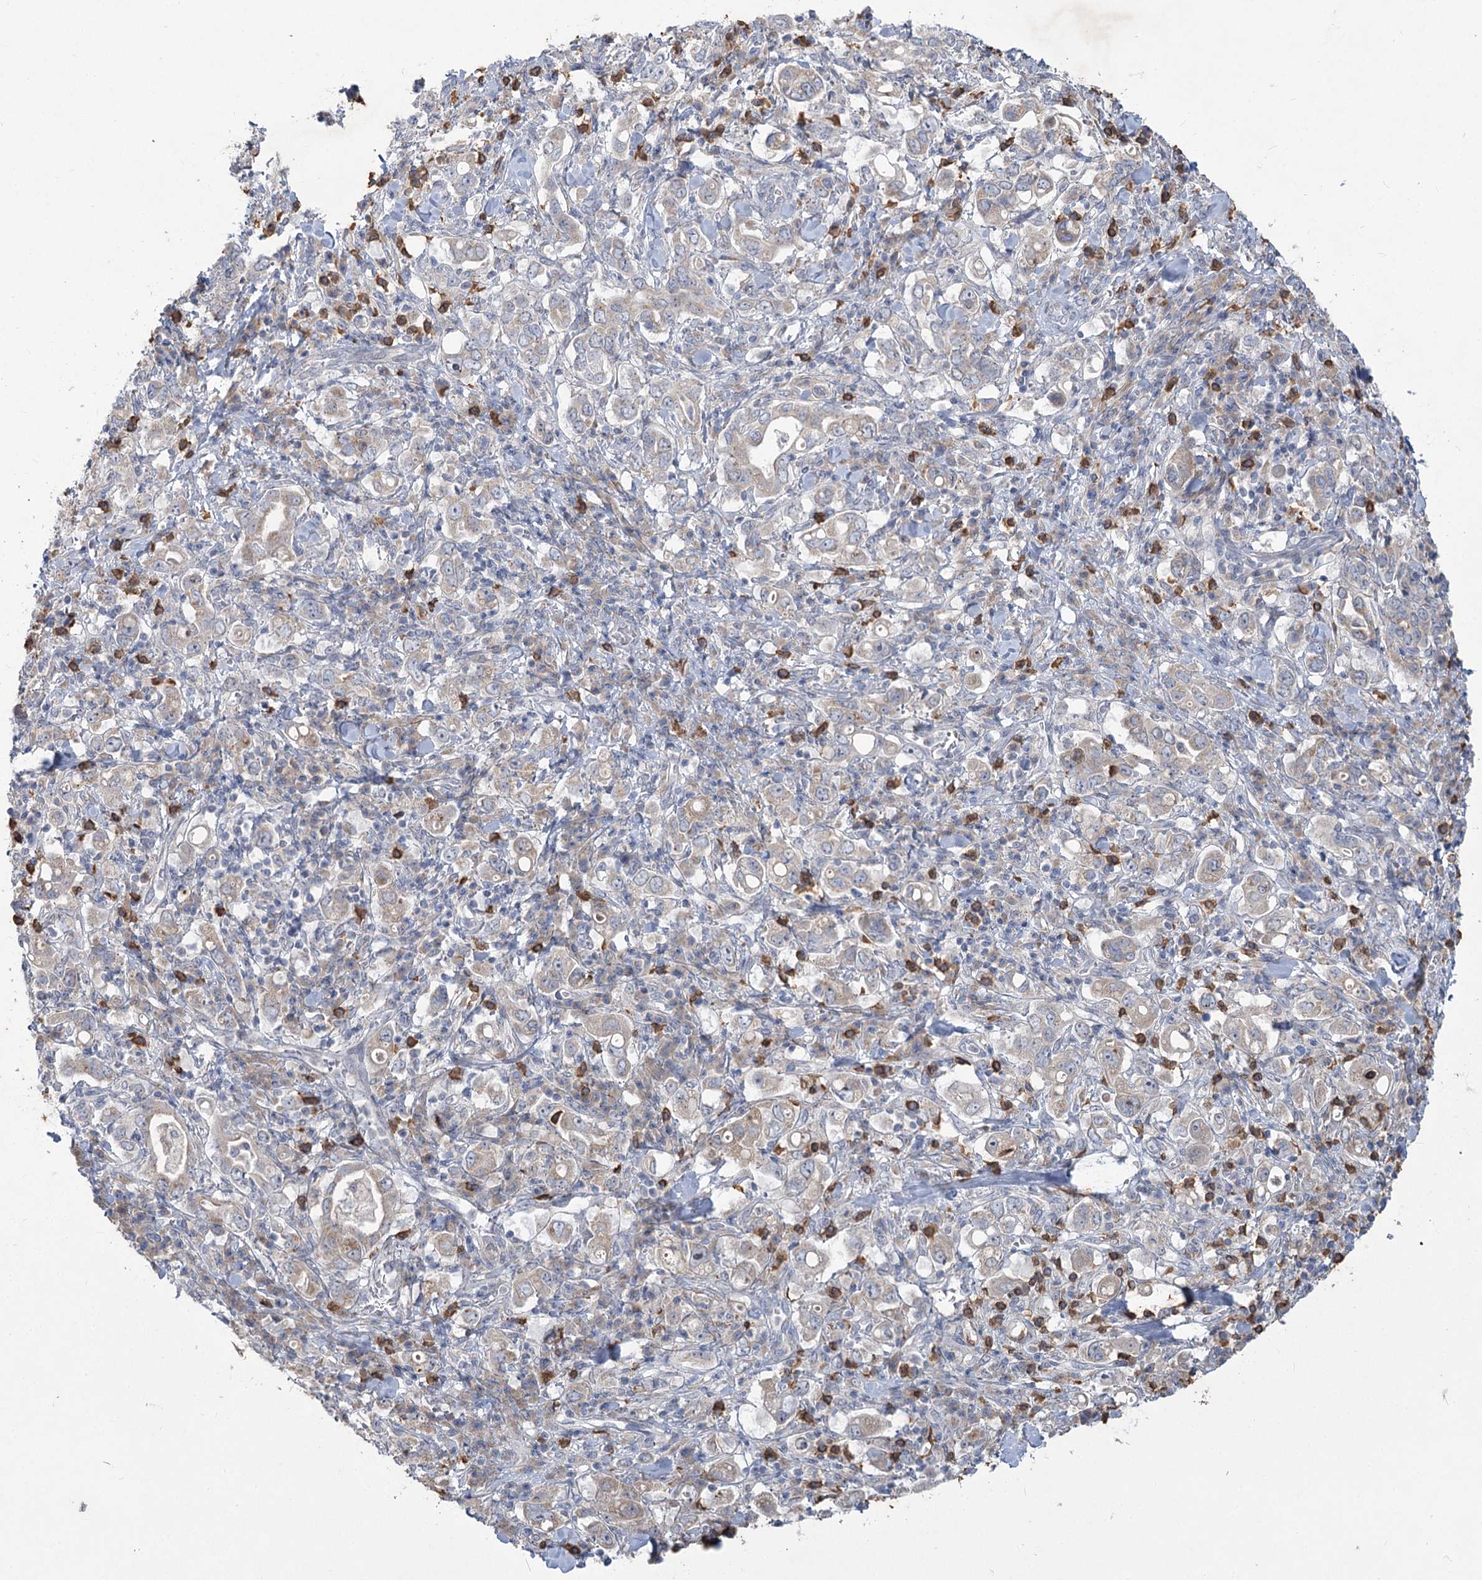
{"staining": {"intensity": "weak", "quantity": "<25%", "location": "cytoplasmic/membranous"}, "tissue": "stomach cancer", "cell_type": "Tumor cells", "image_type": "cancer", "snomed": [{"axis": "morphology", "description": "Adenocarcinoma, NOS"}, {"axis": "topography", "description": "Stomach, upper"}], "caption": "A high-resolution image shows immunohistochemistry (IHC) staining of stomach cancer (adenocarcinoma), which displays no significant staining in tumor cells.", "gene": "PLA2G12A", "patient": {"sex": "male", "age": 62}}